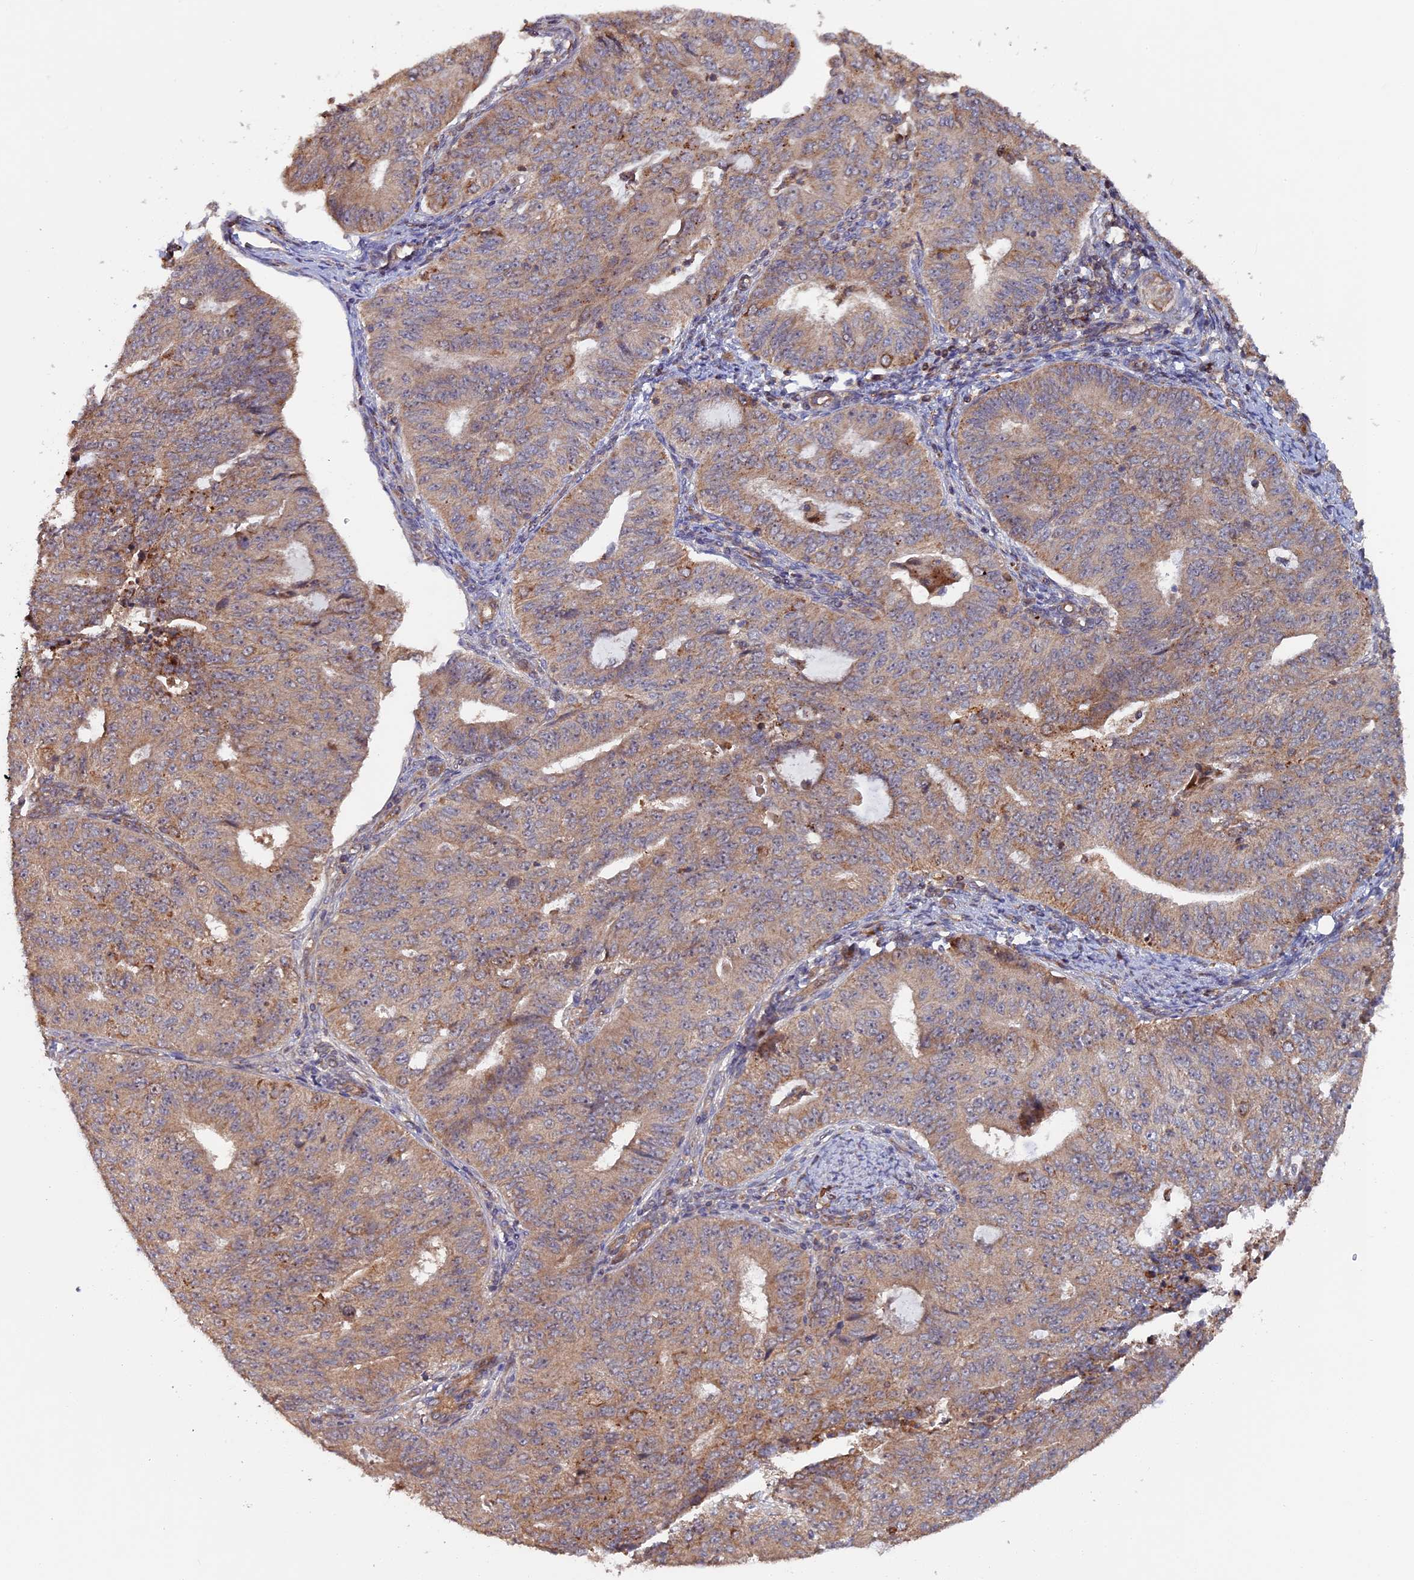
{"staining": {"intensity": "moderate", "quantity": ">75%", "location": "cytoplasmic/membranous"}, "tissue": "endometrial cancer", "cell_type": "Tumor cells", "image_type": "cancer", "snomed": [{"axis": "morphology", "description": "Adenocarcinoma, NOS"}, {"axis": "topography", "description": "Endometrium"}], "caption": "Immunohistochemical staining of adenocarcinoma (endometrial) shows moderate cytoplasmic/membranous protein staining in approximately >75% of tumor cells. (DAB (3,3'-diaminobenzidine) = brown stain, brightfield microscopy at high magnification).", "gene": "FERMT1", "patient": {"sex": "female", "age": 32}}